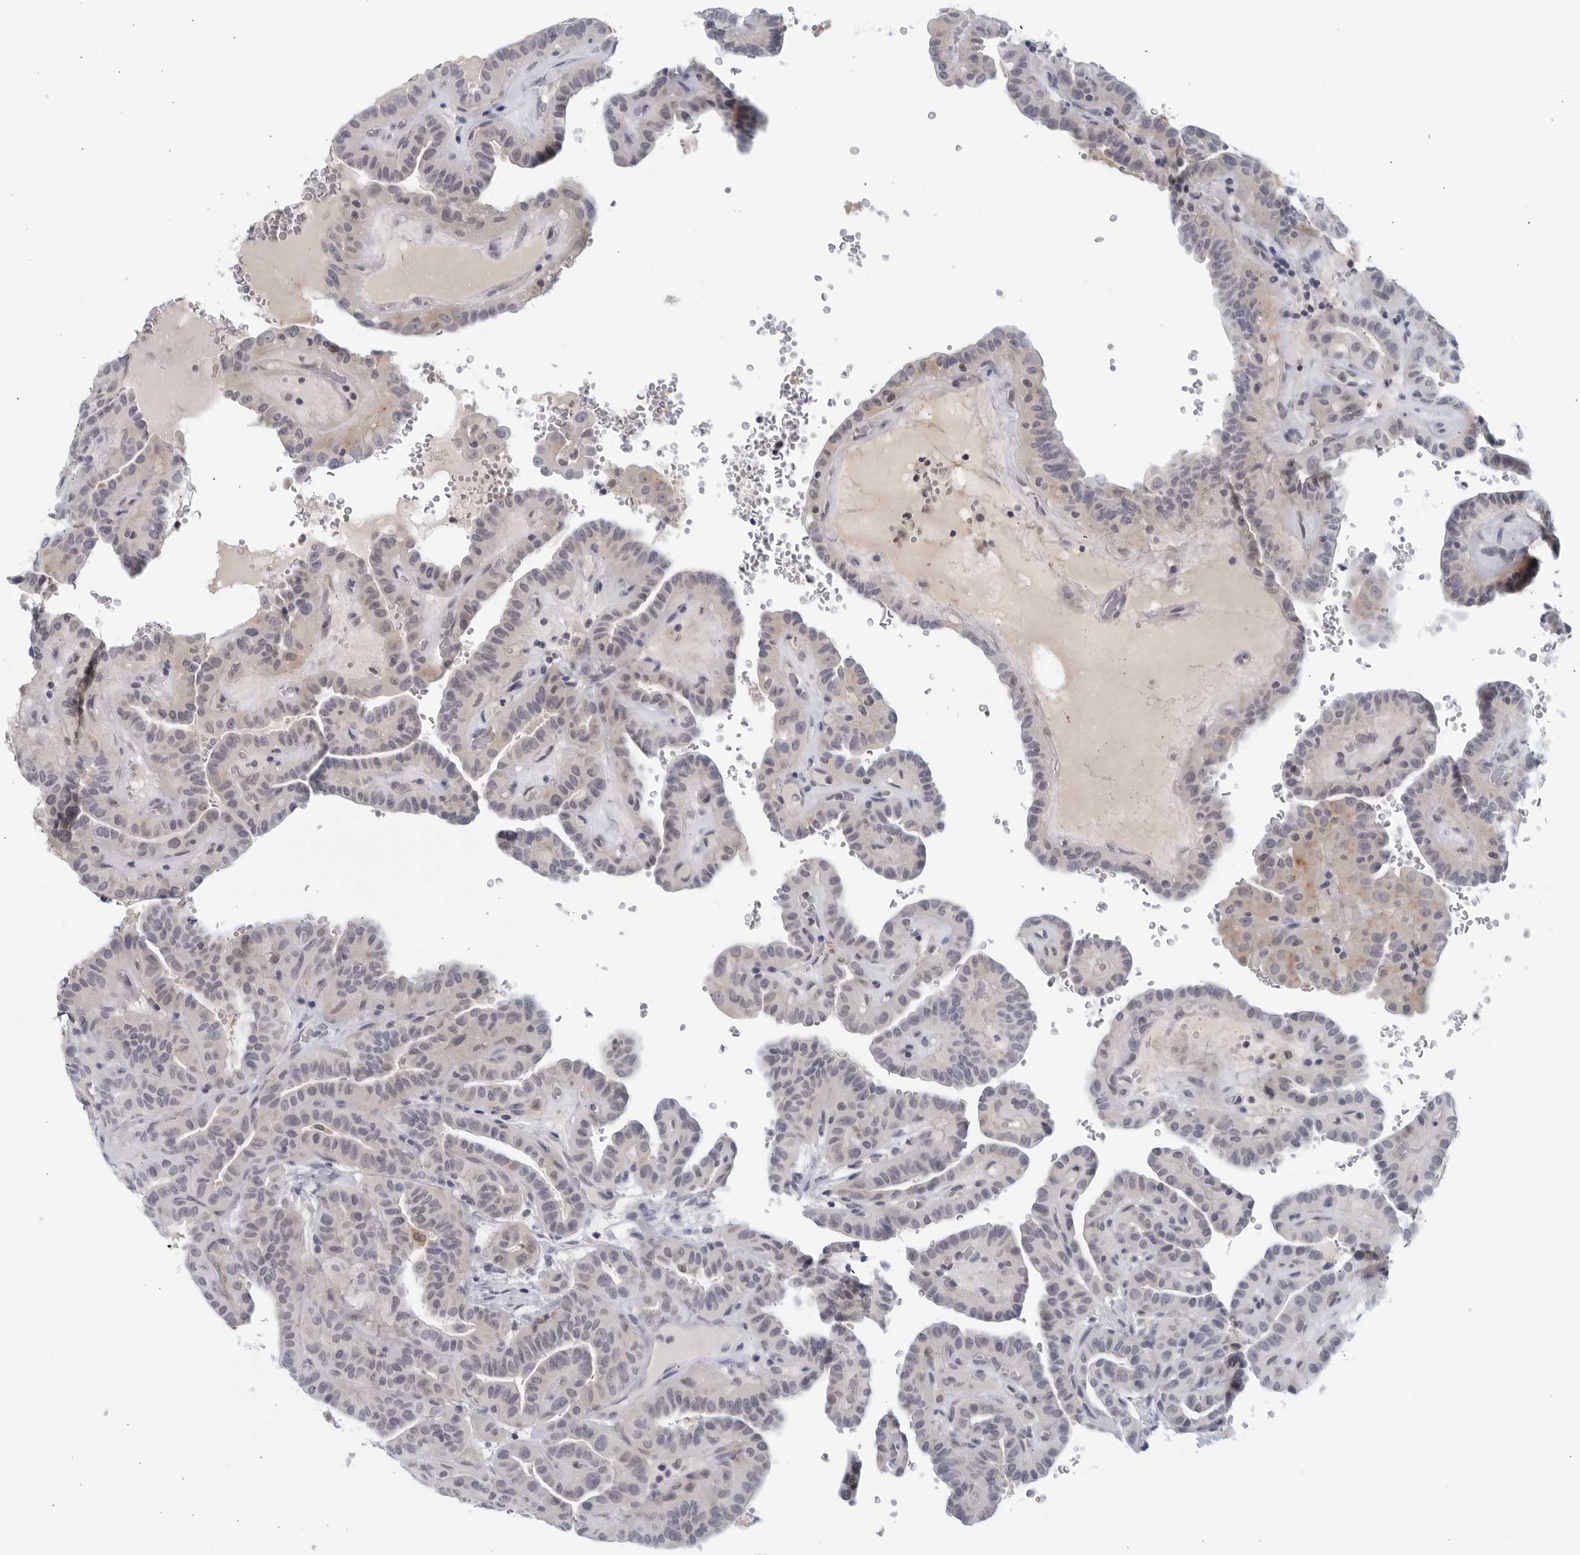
{"staining": {"intensity": "negative", "quantity": "none", "location": "none"}, "tissue": "thyroid cancer", "cell_type": "Tumor cells", "image_type": "cancer", "snomed": [{"axis": "morphology", "description": "Papillary adenocarcinoma, NOS"}, {"axis": "topography", "description": "Thyroid gland"}], "caption": "Tumor cells show no significant protein staining in thyroid papillary adenocarcinoma. (Immunohistochemistry (ihc), brightfield microscopy, high magnification).", "gene": "MATN1", "patient": {"sex": "male", "age": 77}}